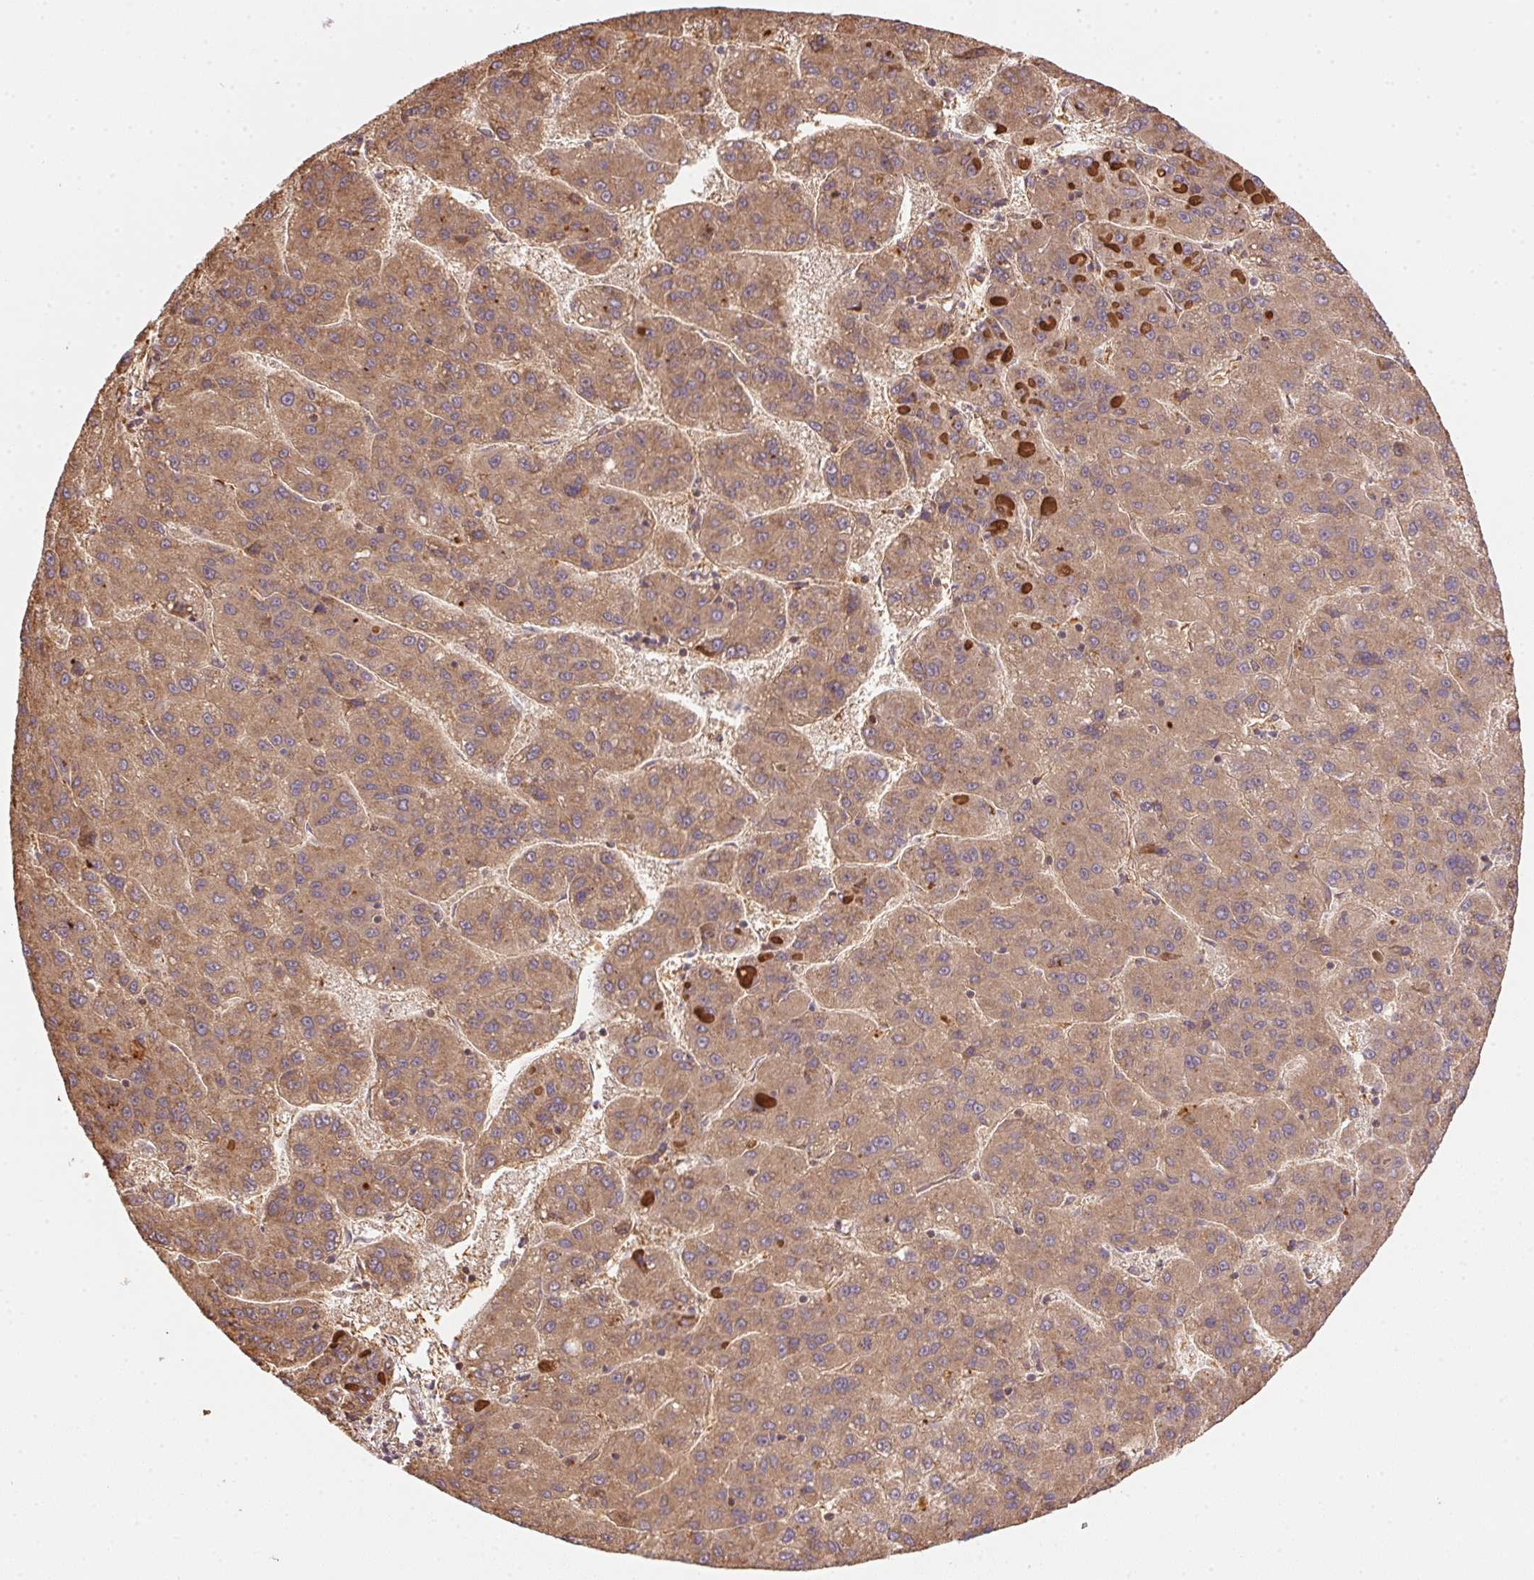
{"staining": {"intensity": "moderate", "quantity": ">75%", "location": "cytoplasmic/membranous"}, "tissue": "liver cancer", "cell_type": "Tumor cells", "image_type": "cancer", "snomed": [{"axis": "morphology", "description": "Carcinoma, Hepatocellular, NOS"}, {"axis": "topography", "description": "Liver"}], "caption": "This is an image of immunohistochemistry staining of liver cancer (hepatocellular carcinoma), which shows moderate expression in the cytoplasmic/membranous of tumor cells.", "gene": "USE1", "patient": {"sex": "female", "age": 82}}